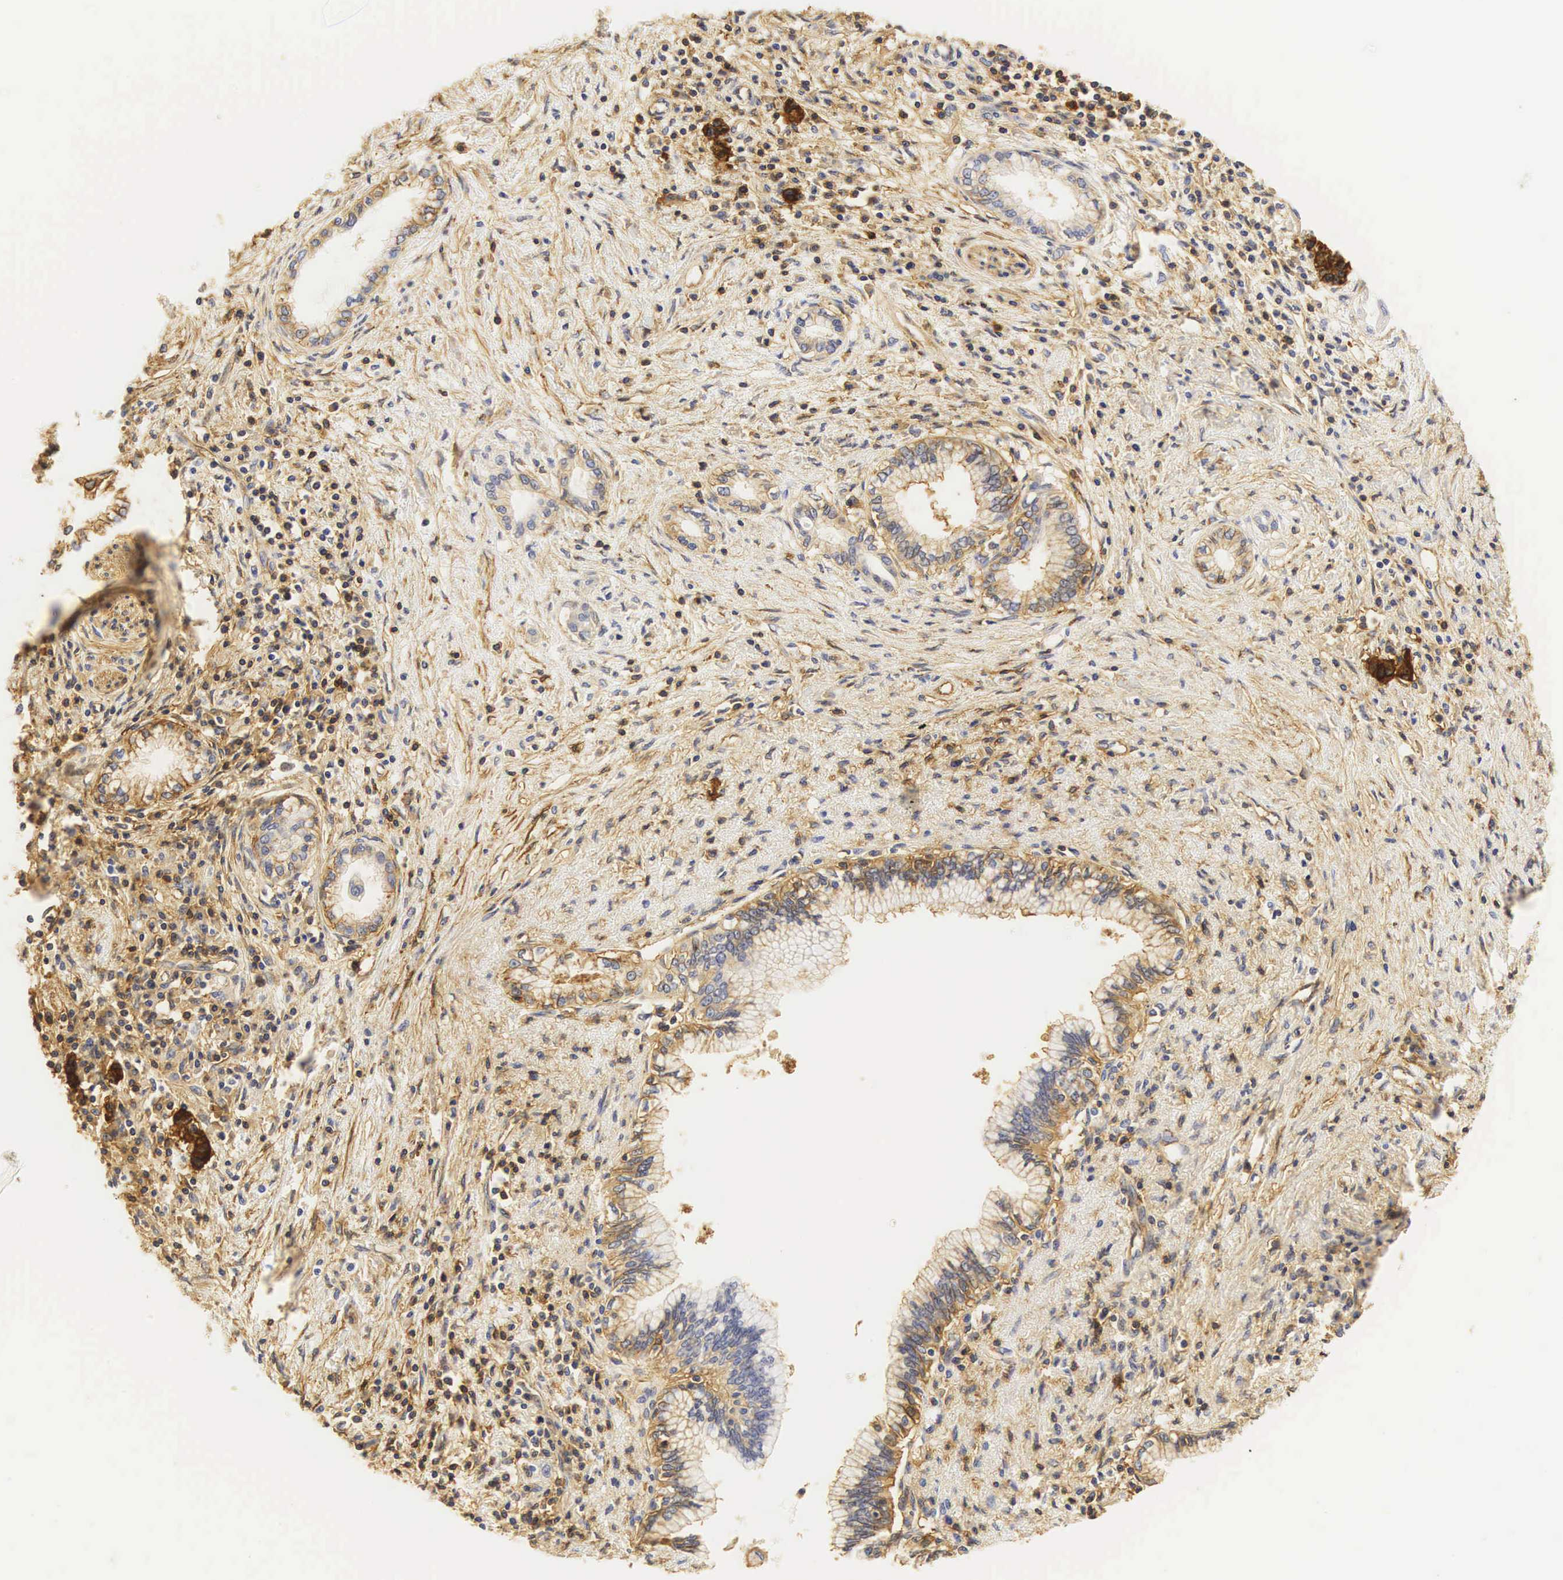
{"staining": {"intensity": "weak", "quantity": "25%-75%", "location": "cytoplasmic/membranous"}, "tissue": "pancreatic cancer", "cell_type": "Tumor cells", "image_type": "cancer", "snomed": [{"axis": "morphology", "description": "Adenocarcinoma, NOS"}, {"axis": "topography", "description": "Pancreas"}], "caption": "A high-resolution histopathology image shows immunohistochemistry (IHC) staining of adenocarcinoma (pancreatic), which shows weak cytoplasmic/membranous positivity in about 25%-75% of tumor cells.", "gene": "CD99", "patient": {"sex": "female", "age": 64}}